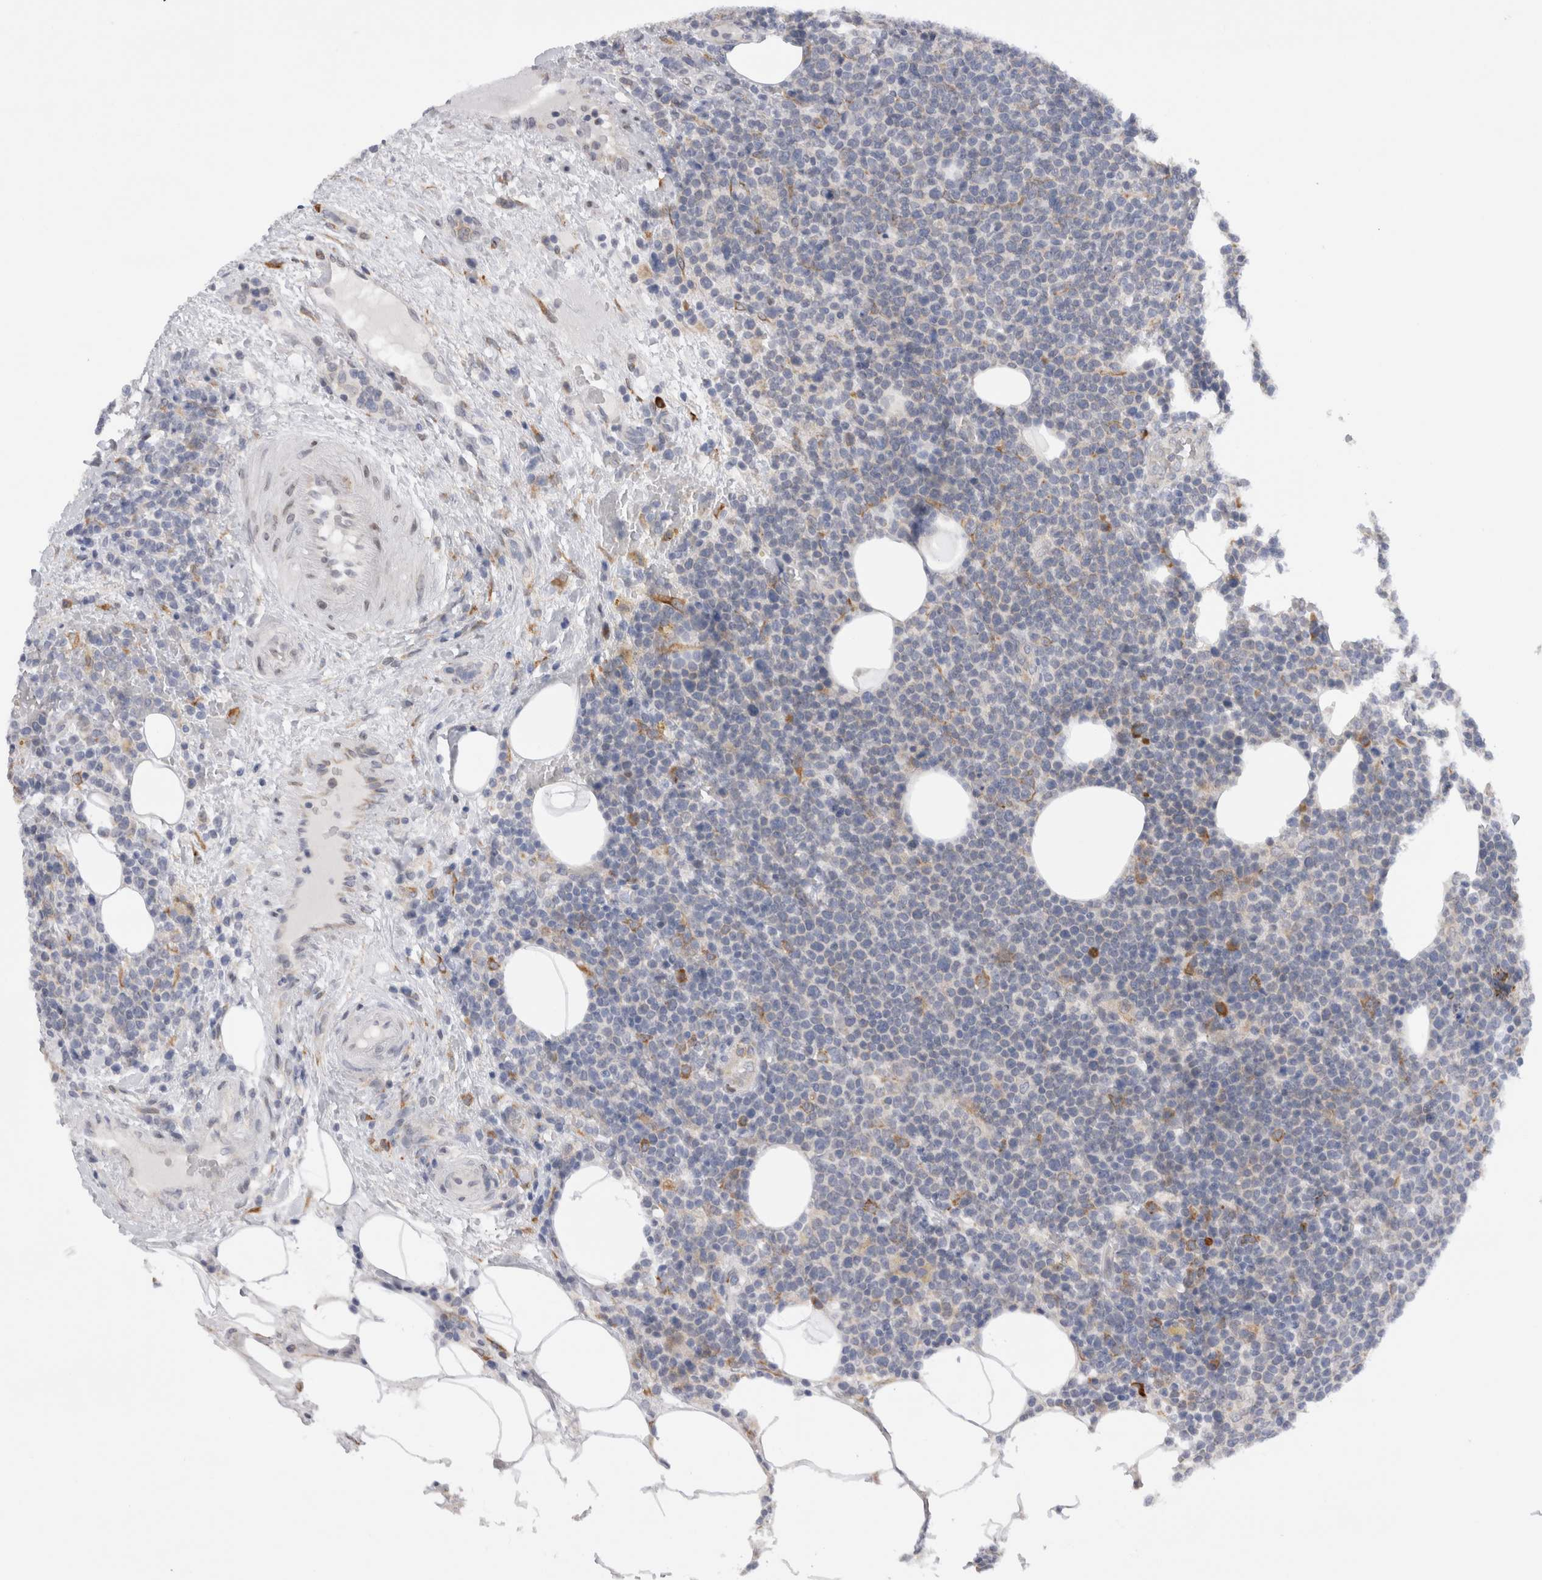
{"staining": {"intensity": "negative", "quantity": "none", "location": "none"}, "tissue": "lymphoma", "cell_type": "Tumor cells", "image_type": "cancer", "snomed": [{"axis": "morphology", "description": "Malignant lymphoma, non-Hodgkin's type, High grade"}, {"axis": "topography", "description": "Lymph node"}], "caption": "An image of human high-grade malignant lymphoma, non-Hodgkin's type is negative for staining in tumor cells.", "gene": "VCPIP1", "patient": {"sex": "male", "age": 61}}